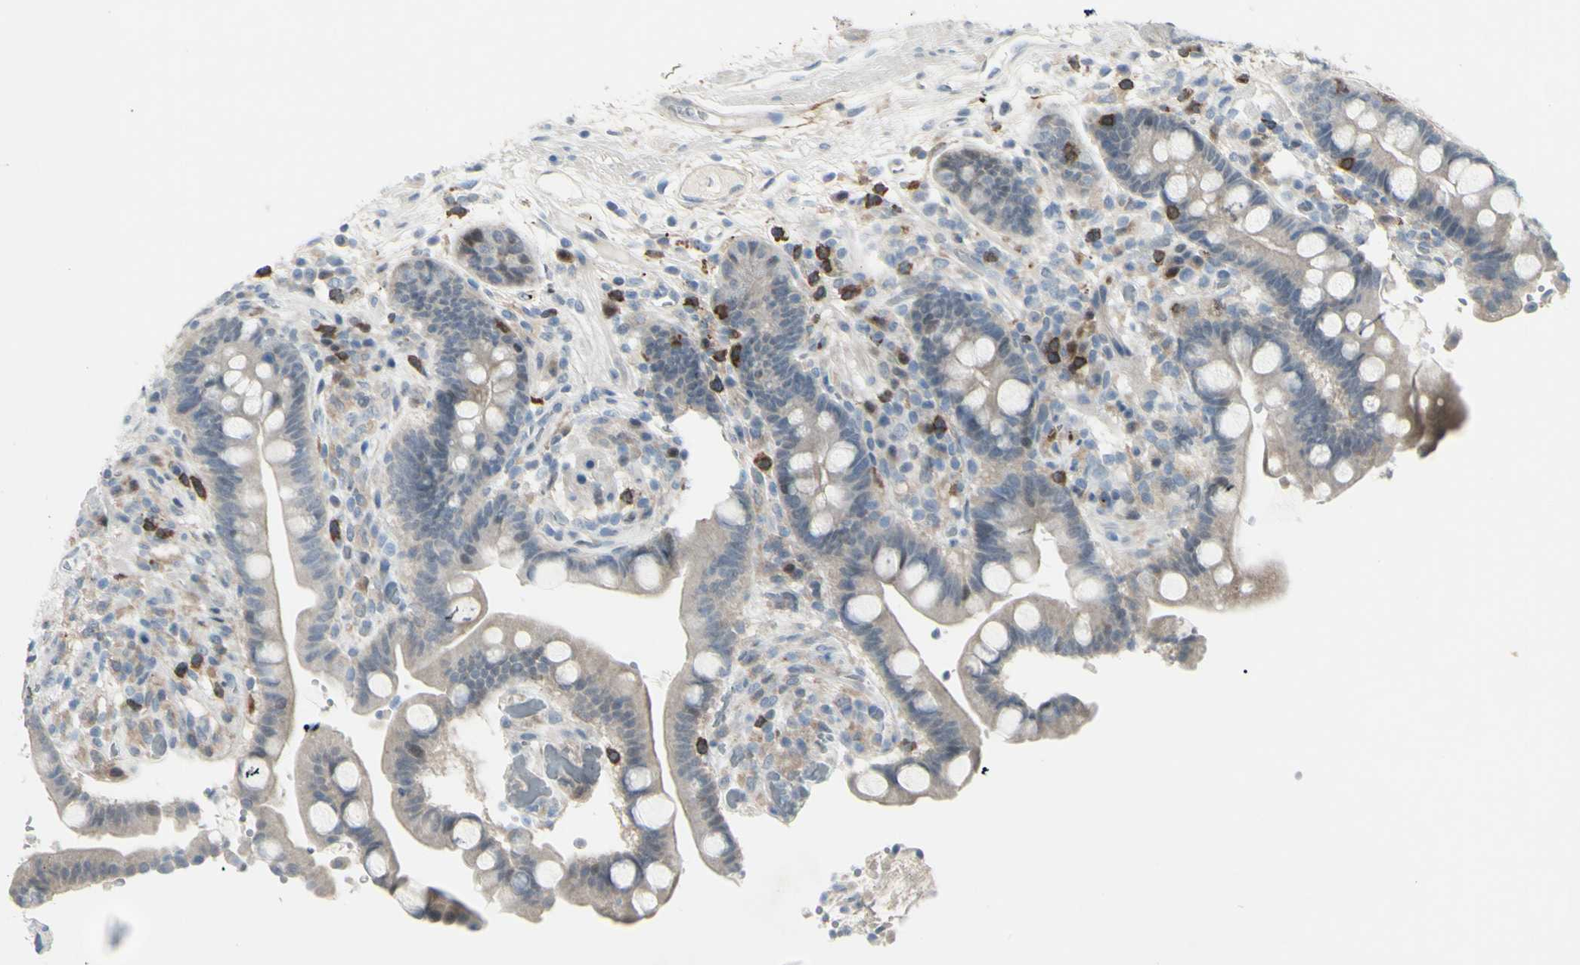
{"staining": {"intensity": "negative", "quantity": "none", "location": "none"}, "tissue": "colon", "cell_type": "Endothelial cells", "image_type": "normal", "snomed": [{"axis": "morphology", "description": "Normal tissue, NOS"}, {"axis": "topography", "description": "Colon"}], "caption": "The histopathology image displays no significant positivity in endothelial cells of colon.", "gene": "ETNK1", "patient": {"sex": "male", "age": 73}}